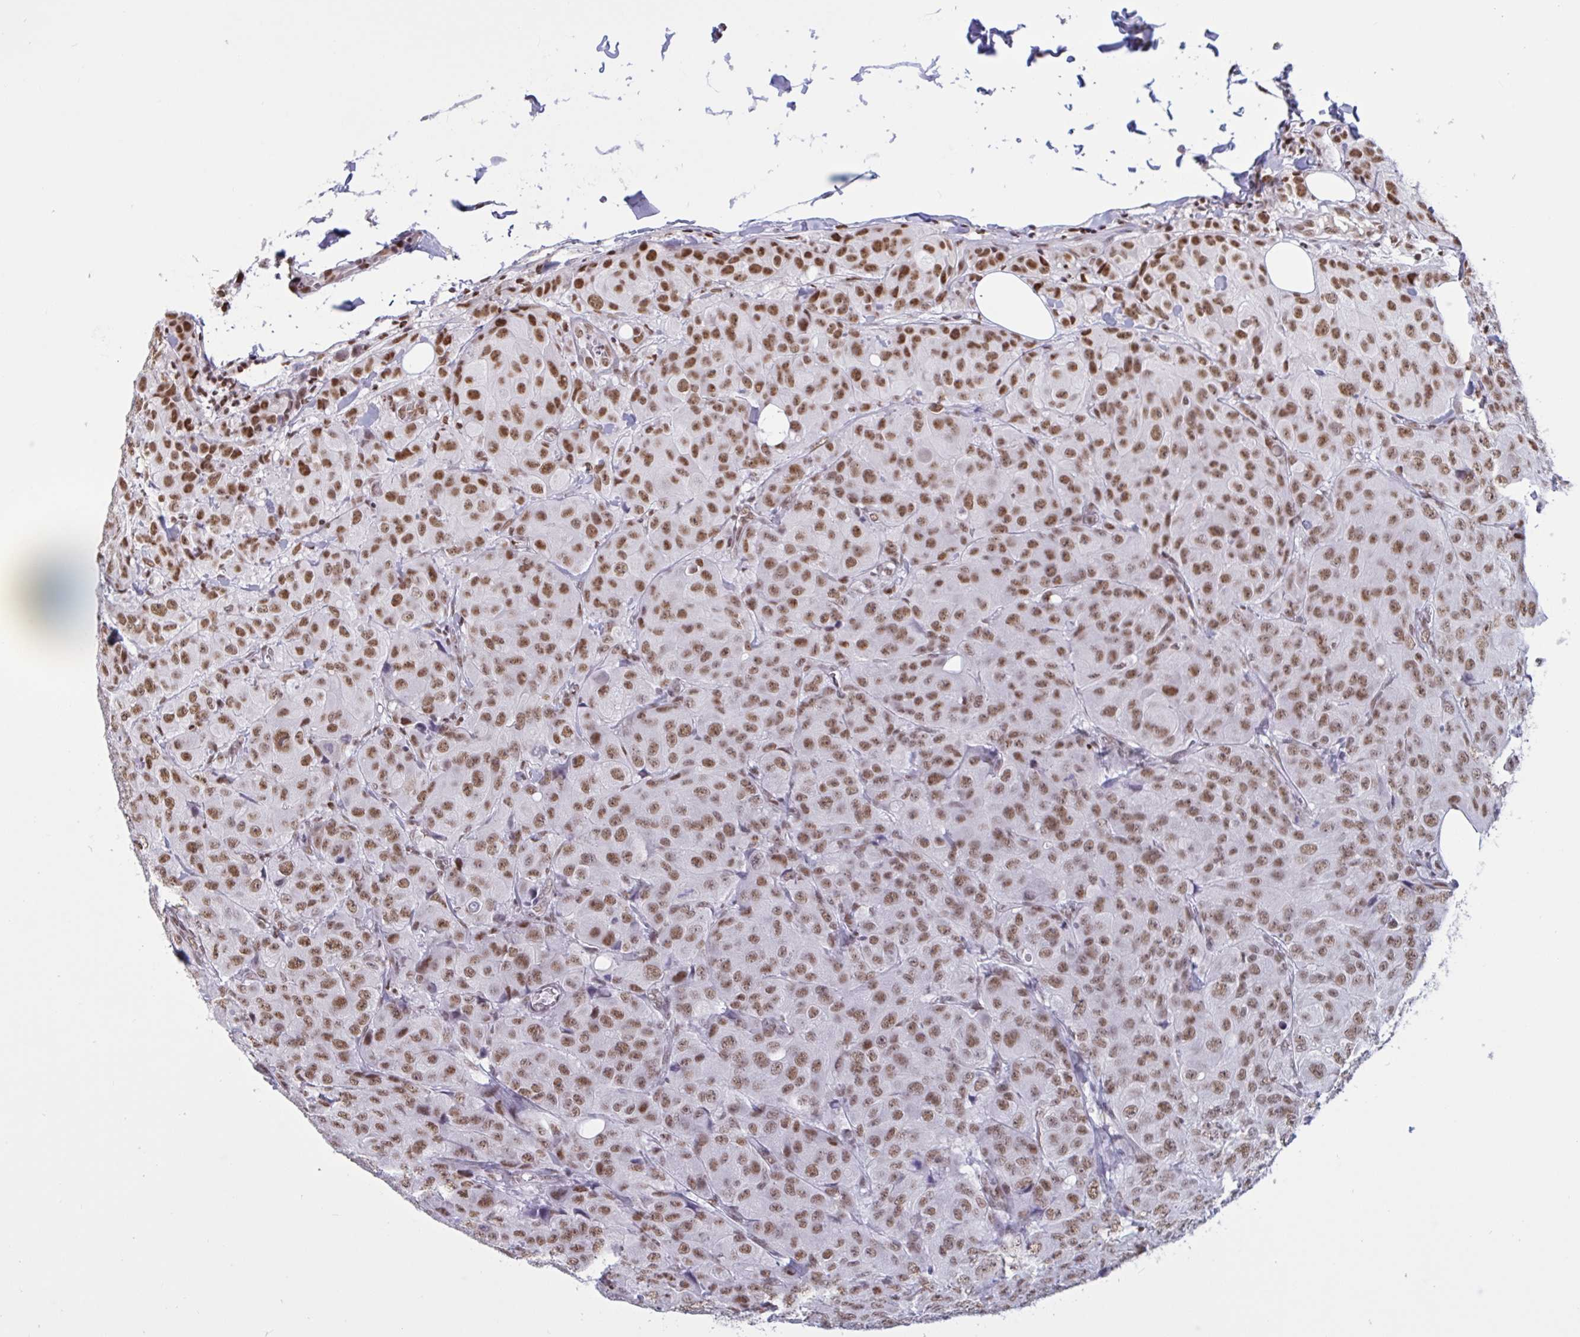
{"staining": {"intensity": "moderate", "quantity": ">75%", "location": "nuclear"}, "tissue": "breast cancer", "cell_type": "Tumor cells", "image_type": "cancer", "snomed": [{"axis": "morphology", "description": "Duct carcinoma"}, {"axis": "topography", "description": "Breast"}], "caption": "Immunohistochemical staining of breast invasive ductal carcinoma demonstrates medium levels of moderate nuclear protein expression in about >75% of tumor cells. (DAB IHC with brightfield microscopy, high magnification).", "gene": "CBFA2T2", "patient": {"sex": "female", "age": 43}}